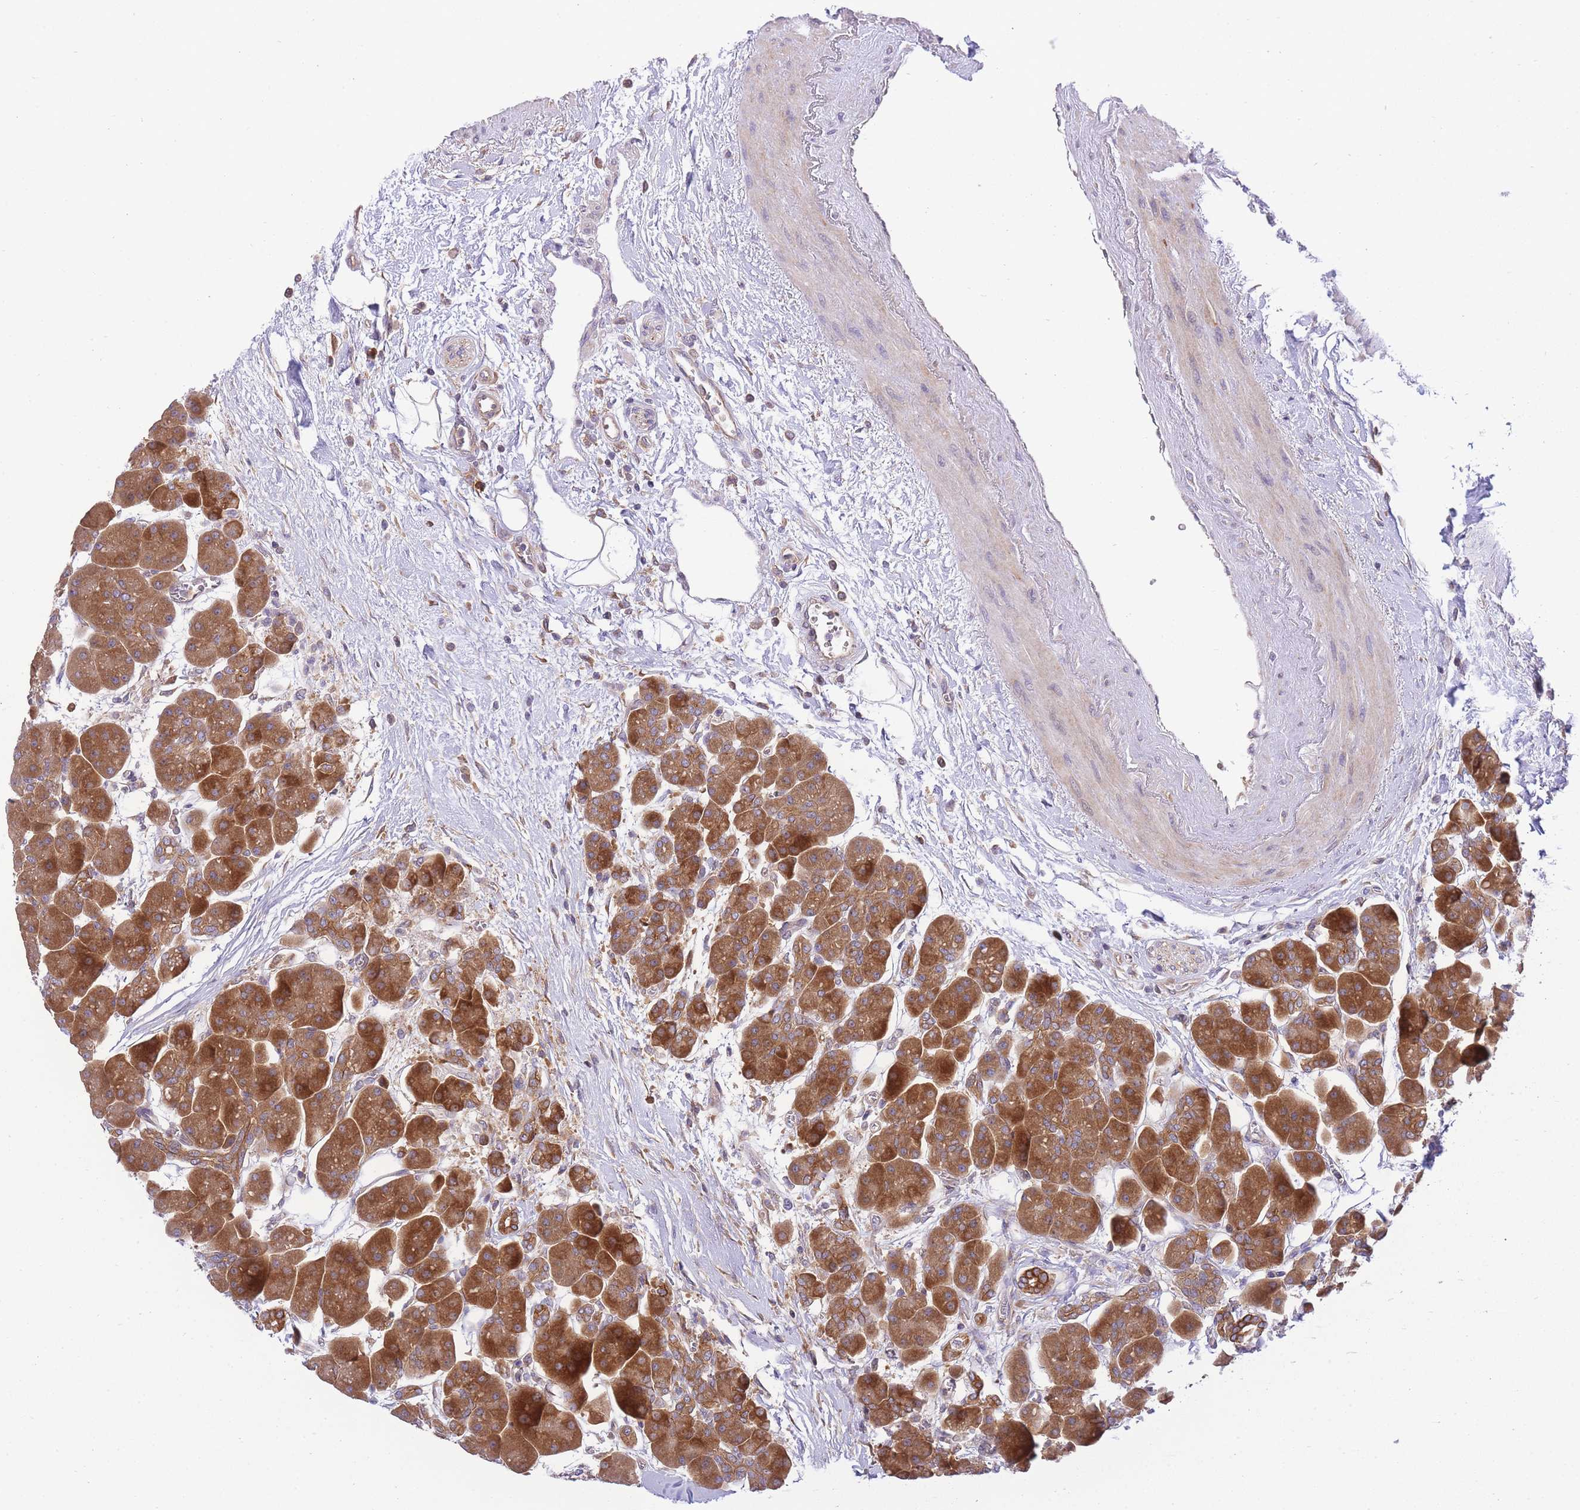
{"staining": {"intensity": "strong", "quantity": ">75%", "location": "cytoplasmic/membranous"}, "tissue": "pancreas", "cell_type": "Exocrine glandular cells", "image_type": "normal", "snomed": [{"axis": "morphology", "description": "Normal tissue, NOS"}, {"axis": "topography", "description": "Pancreas"}], "caption": "Exocrine glandular cells reveal high levels of strong cytoplasmic/membranous staining in approximately >75% of cells in unremarkable human pancreas.", "gene": "EIF2B2", "patient": {"sex": "male", "age": 66}}